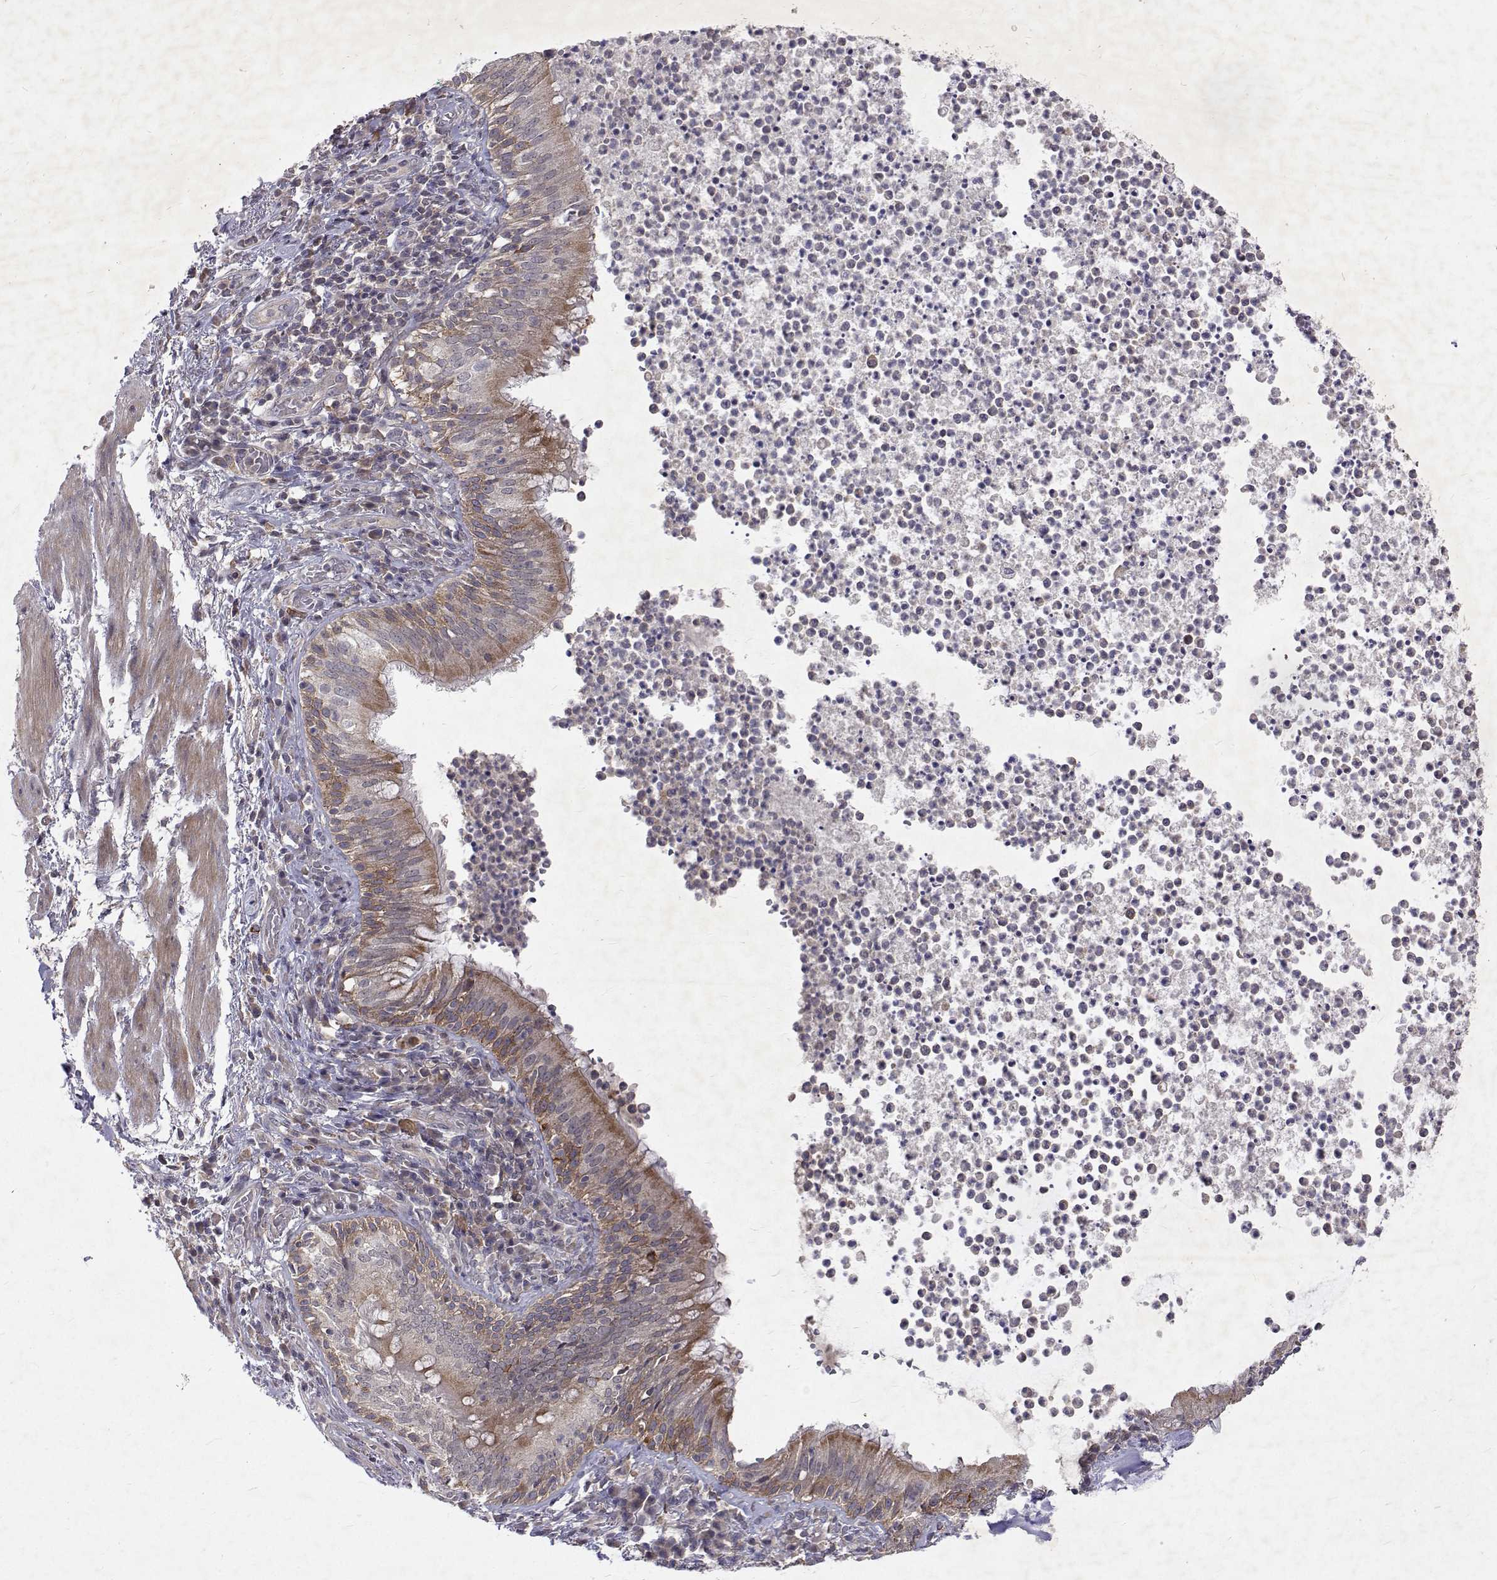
{"staining": {"intensity": "moderate", "quantity": "25%-75%", "location": "cytoplasmic/membranous"}, "tissue": "bronchus", "cell_type": "Respiratory epithelial cells", "image_type": "normal", "snomed": [{"axis": "morphology", "description": "Normal tissue, NOS"}, {"axis": "topography", "description": "Lymph node"}, {"axis": "topography", "description": "Bronchus"}], "caption": "Protein expression analysis of unremarkable human bronchus reveals moderate cytoplasmic/membranous expression in approximately 25%-75% of respiratory epithelial cells.", "gene": "ALKBH8", "patient": {"sex": "male", "age": 56}}